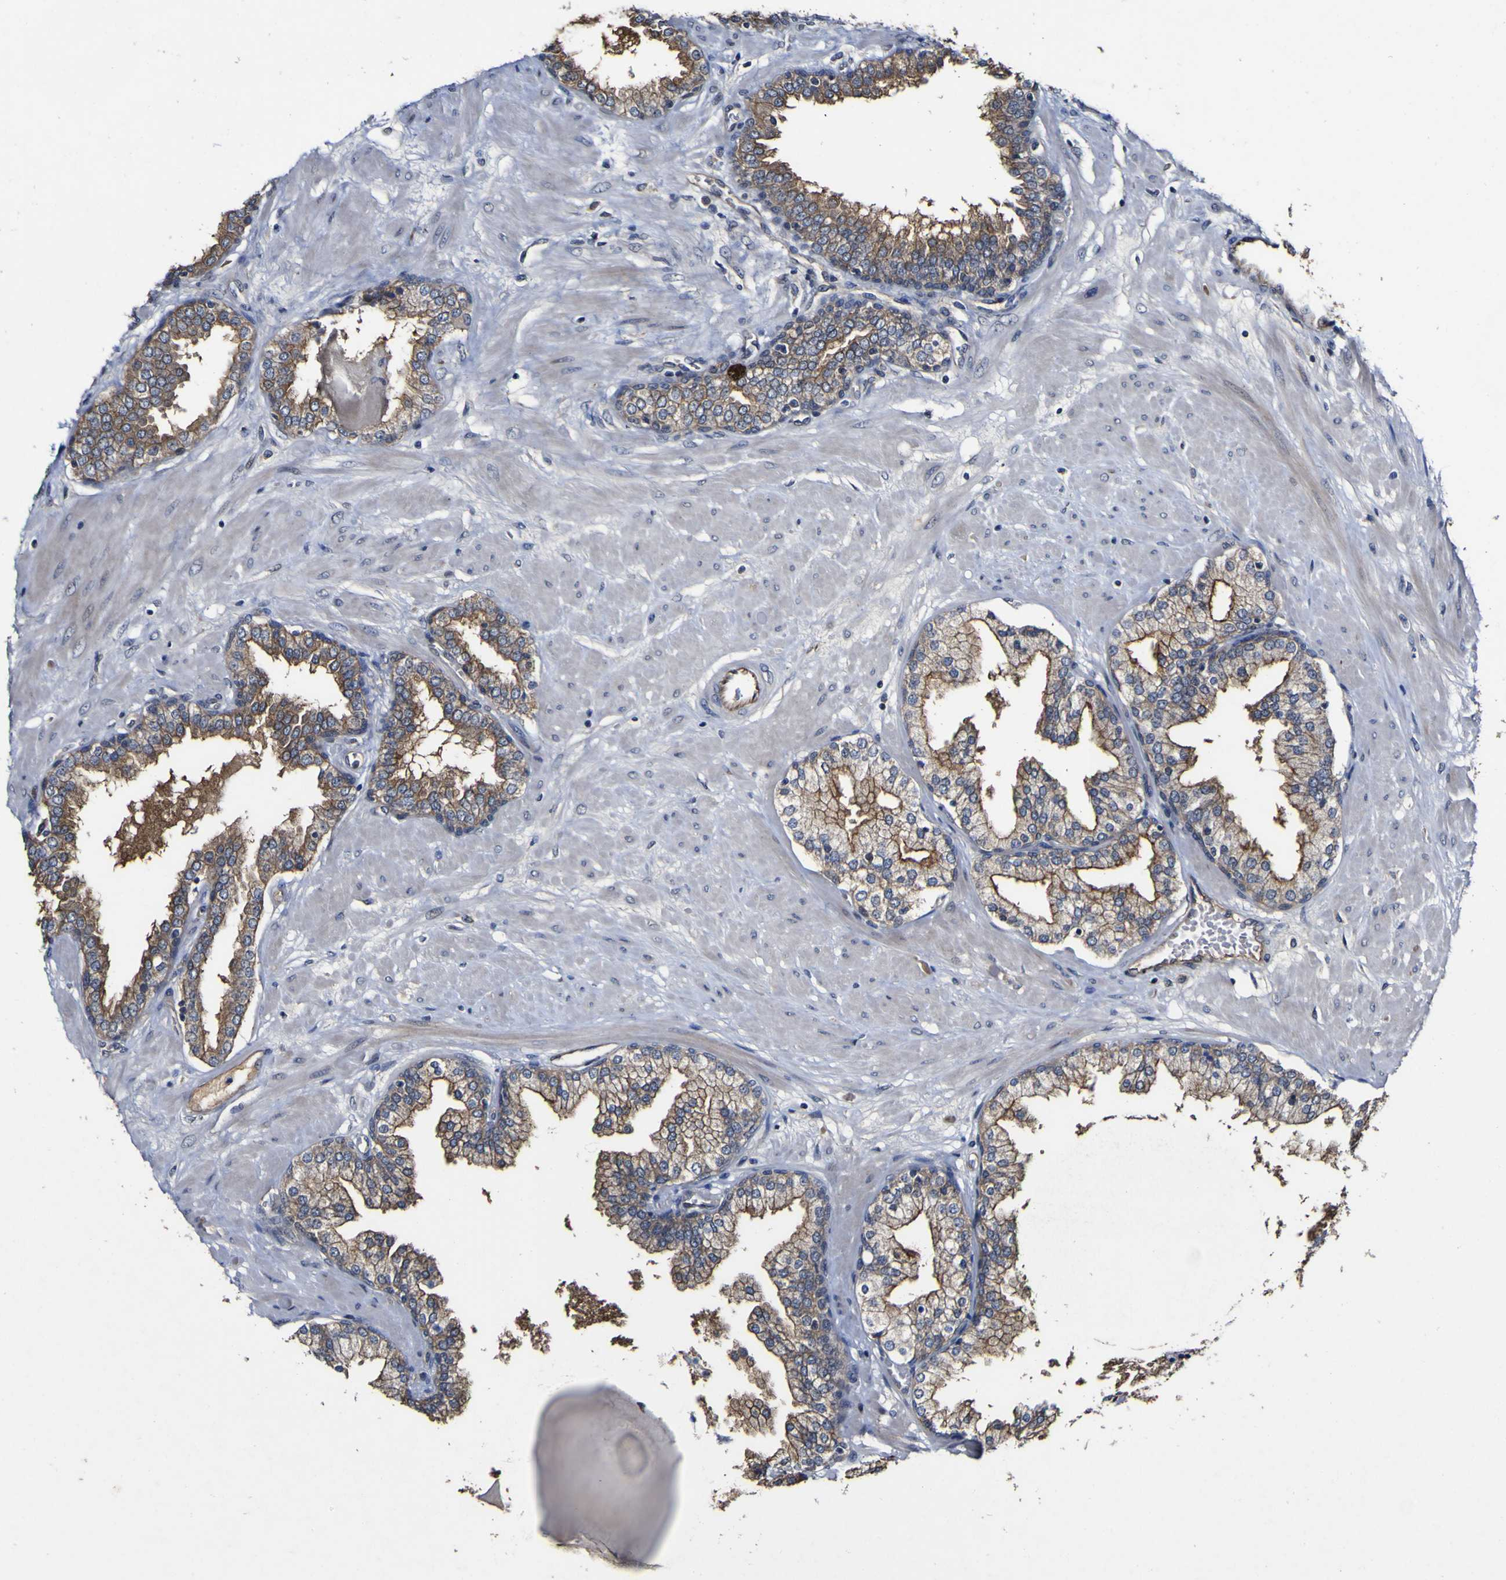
{"staining": {"intensity": "moderate", "quantity": ">75%", "location": "cytoplasmic/membranous"}, "tissue": "prostate", "cell_type": "Glandular cells", "image_type": "normal", "snomed": [{"axis": "morphology", "description": "Normal tissue, NOS"}, {"axis": "topography", "description": "Prostate"}], "caption": "There is medium levels of moderate cytoplasmic/membranous expression in glandular cells of benign prostate, as demonstrated by immunohistochemical staining (brown color).", "gene": "CCL2", "patient": {"sex": "male", "age": 51}}